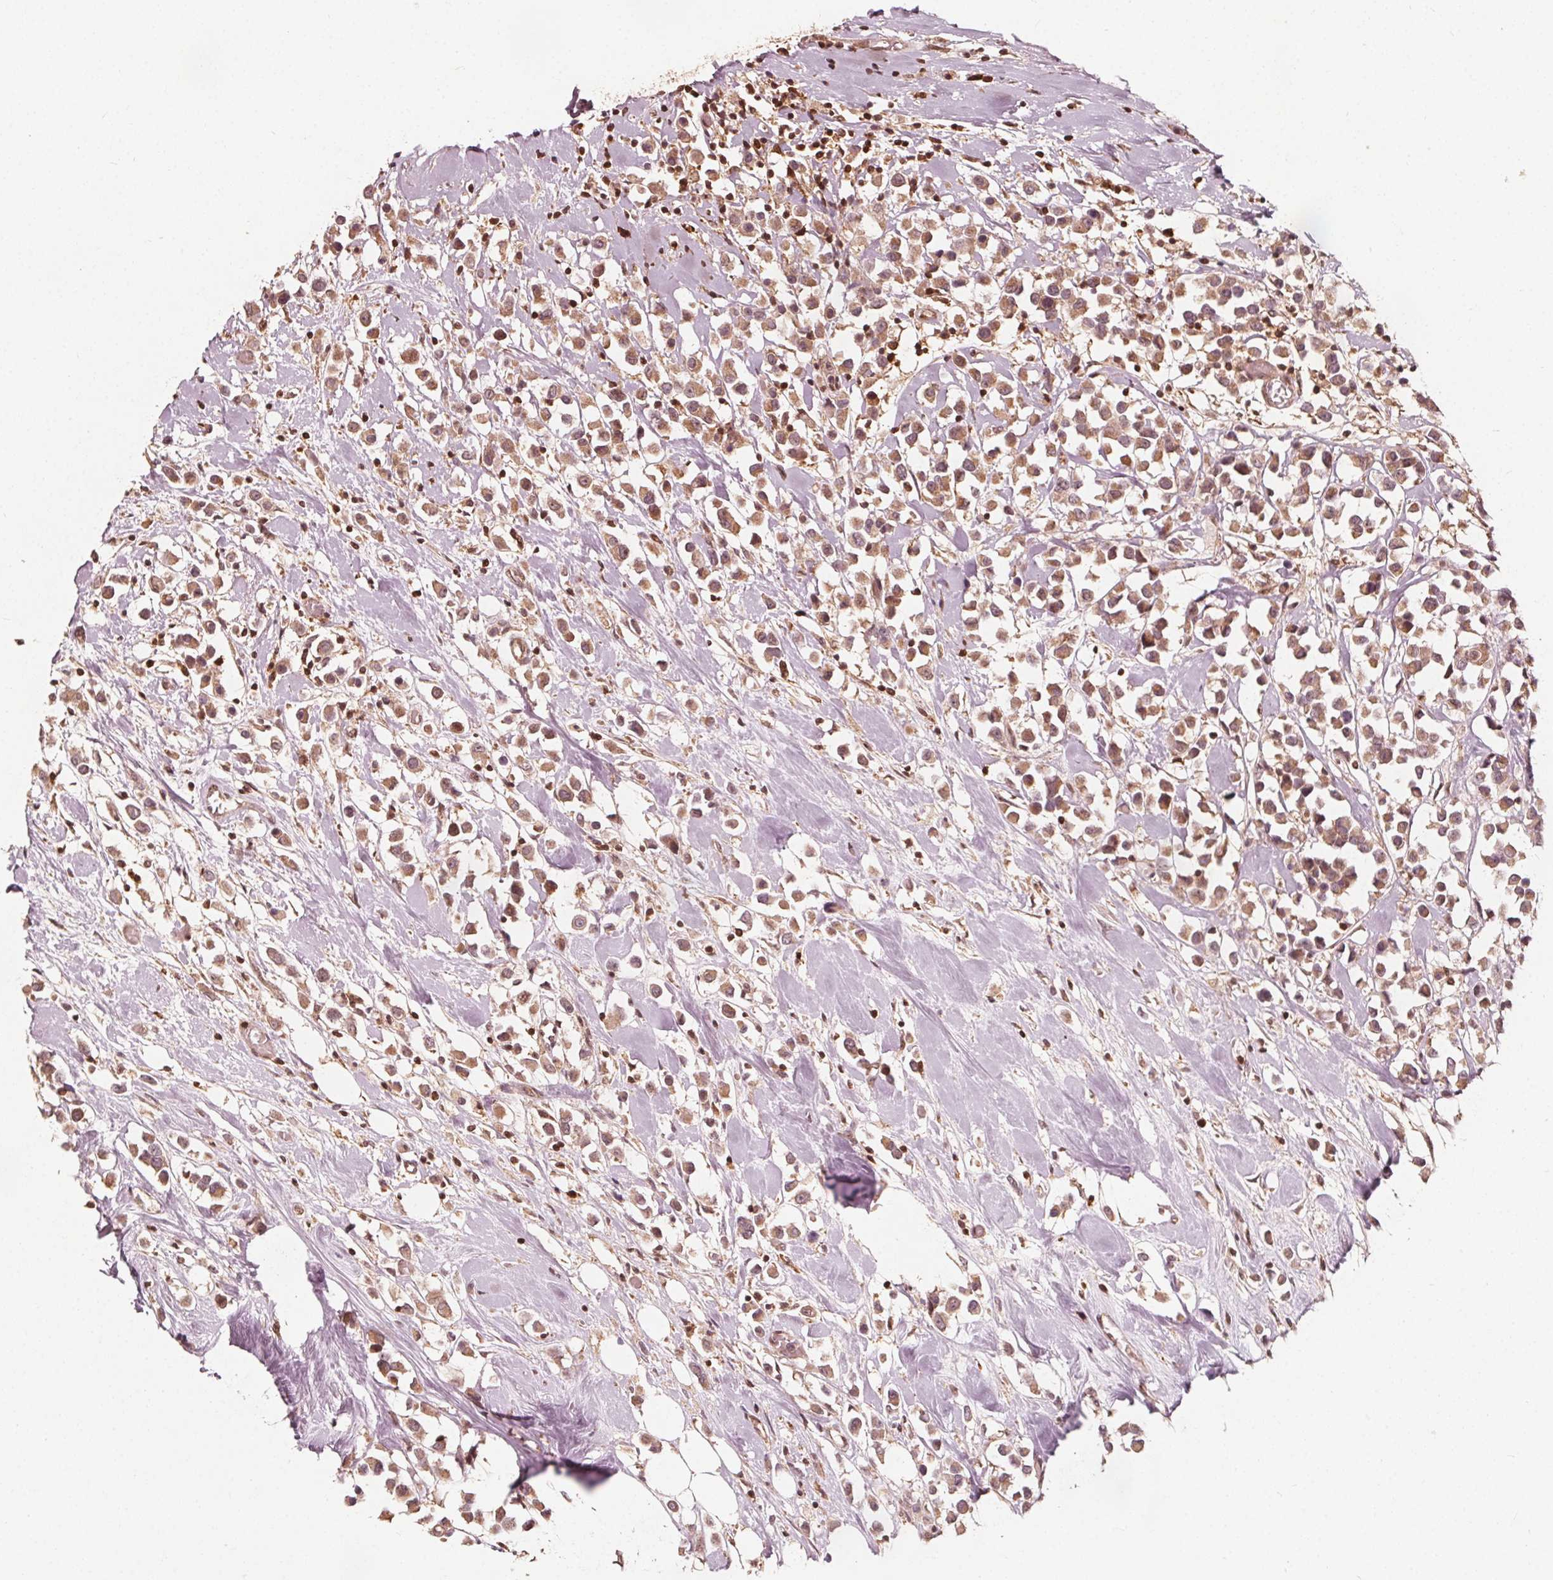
{"staining": {"intensity": "moderate", "quantity": ">75%", "location": "cytoplasmic/membranous"}, "tissue": "breast cancer", "cell_type": "Tumor cells", "image_type": "cancer", "snomed": [{"axis": "morphology", "description": "Duct carcinoma"}, {"axis": "topography", "description": "Breast"}], "caption": "There is medium levels of moderate cytoplasmic/membranous staining in tumor cells of breast cancer (invasive ductal carcinoma), as demonstrated by immunohistochemical staining (brown color).", "gene": "AIP", "patient": {"sex": "female", "age": 61}}